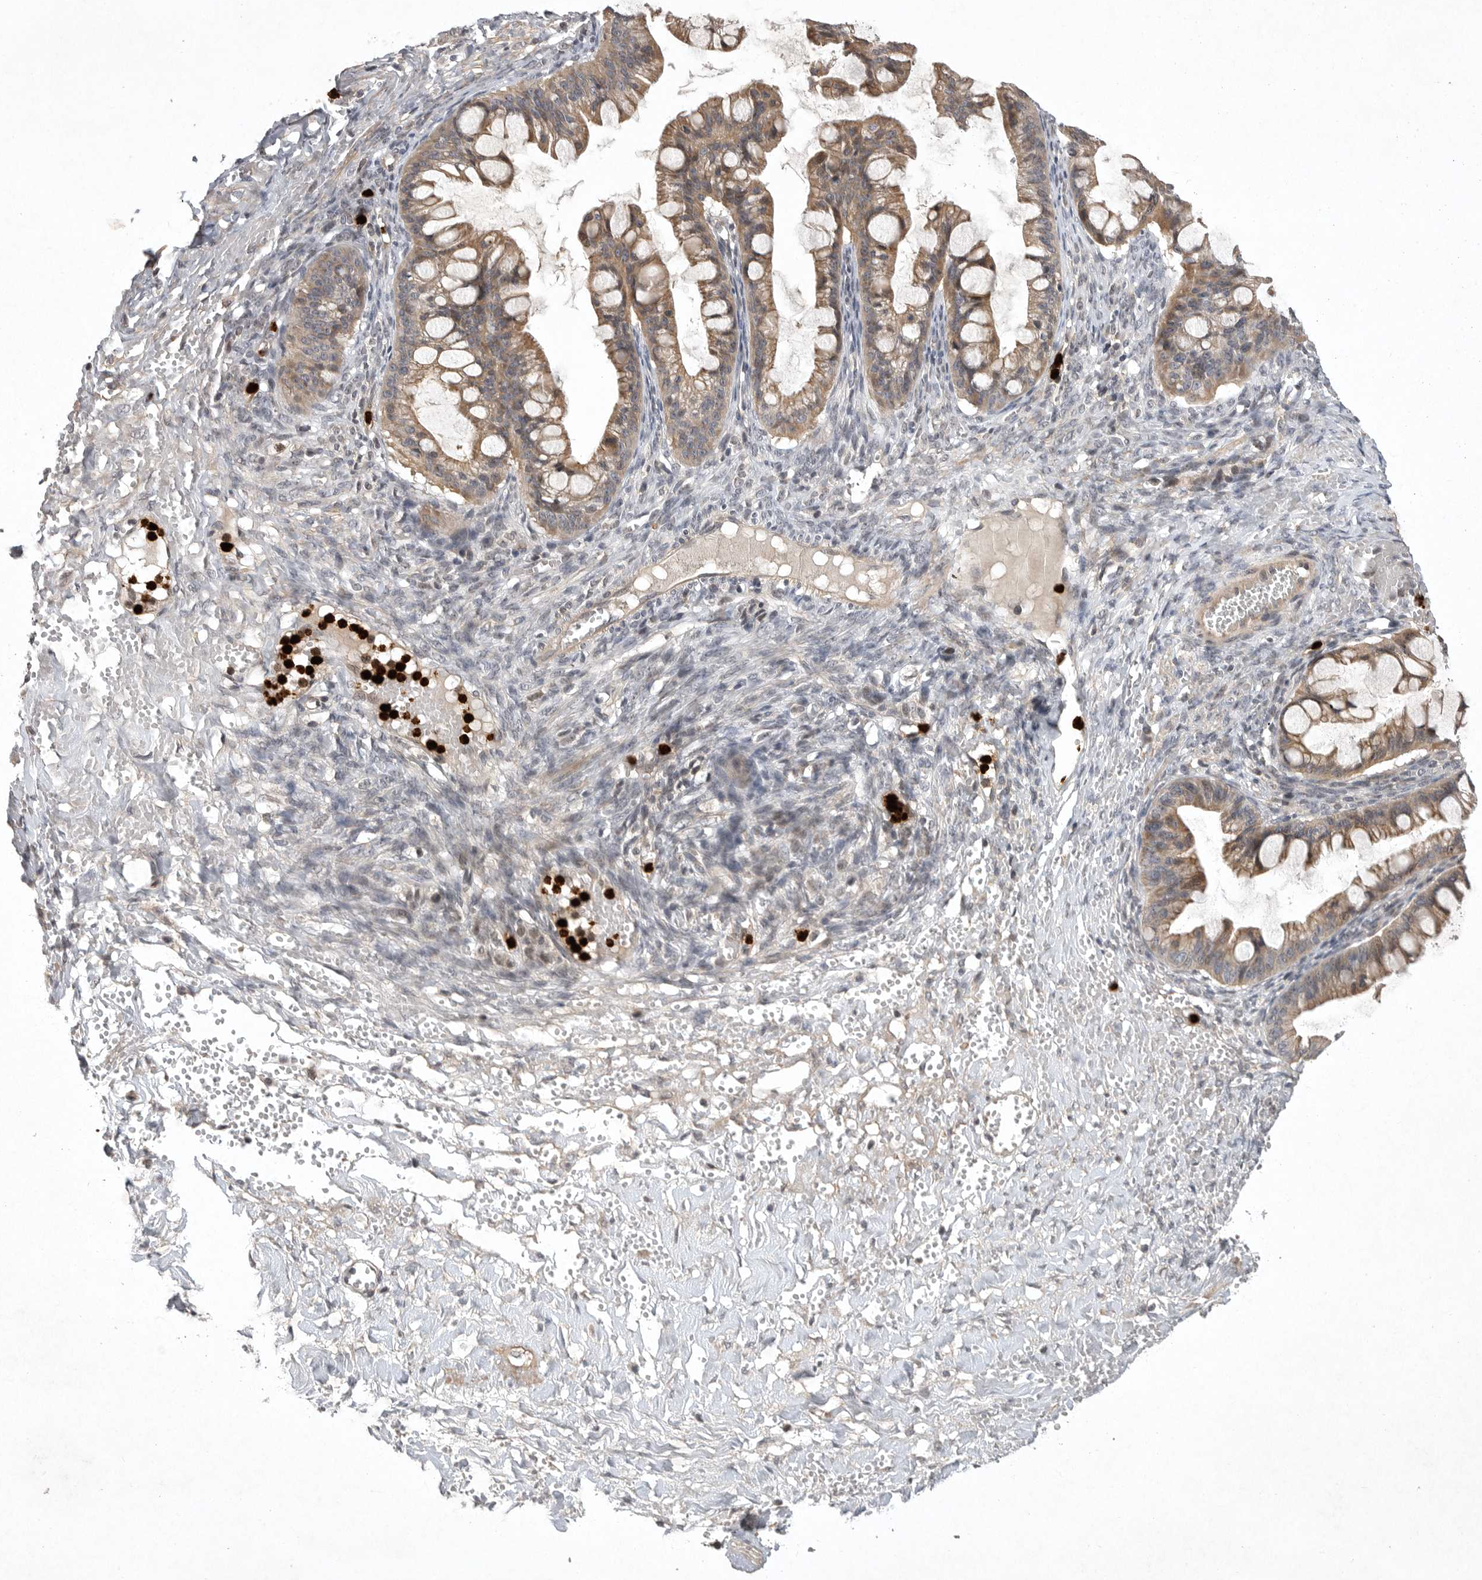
{"staining": {"intensity": "moderate", "quantity": ">75%", "location": "cytoplasmic/membranous"}, "tissue": "ovarian cancer", "cell_type": "Tumor cells", "image_type": "cancer", "snomed": [{"axis": "morphology", "description": "Cystadenocarcinoma, mucinous, NOS"}, {"axis": "topography", "description": "Ovary"}], "caption": "Immunohistochemical staining of human mucinous cystadenocarcinoma (ovarian) shows medium levels of moderate cytoplasmic/membranous expression in about >75% of tumor cells.", "gene": "UBE3D", "patient": {"sex": "female", "age": 73}}